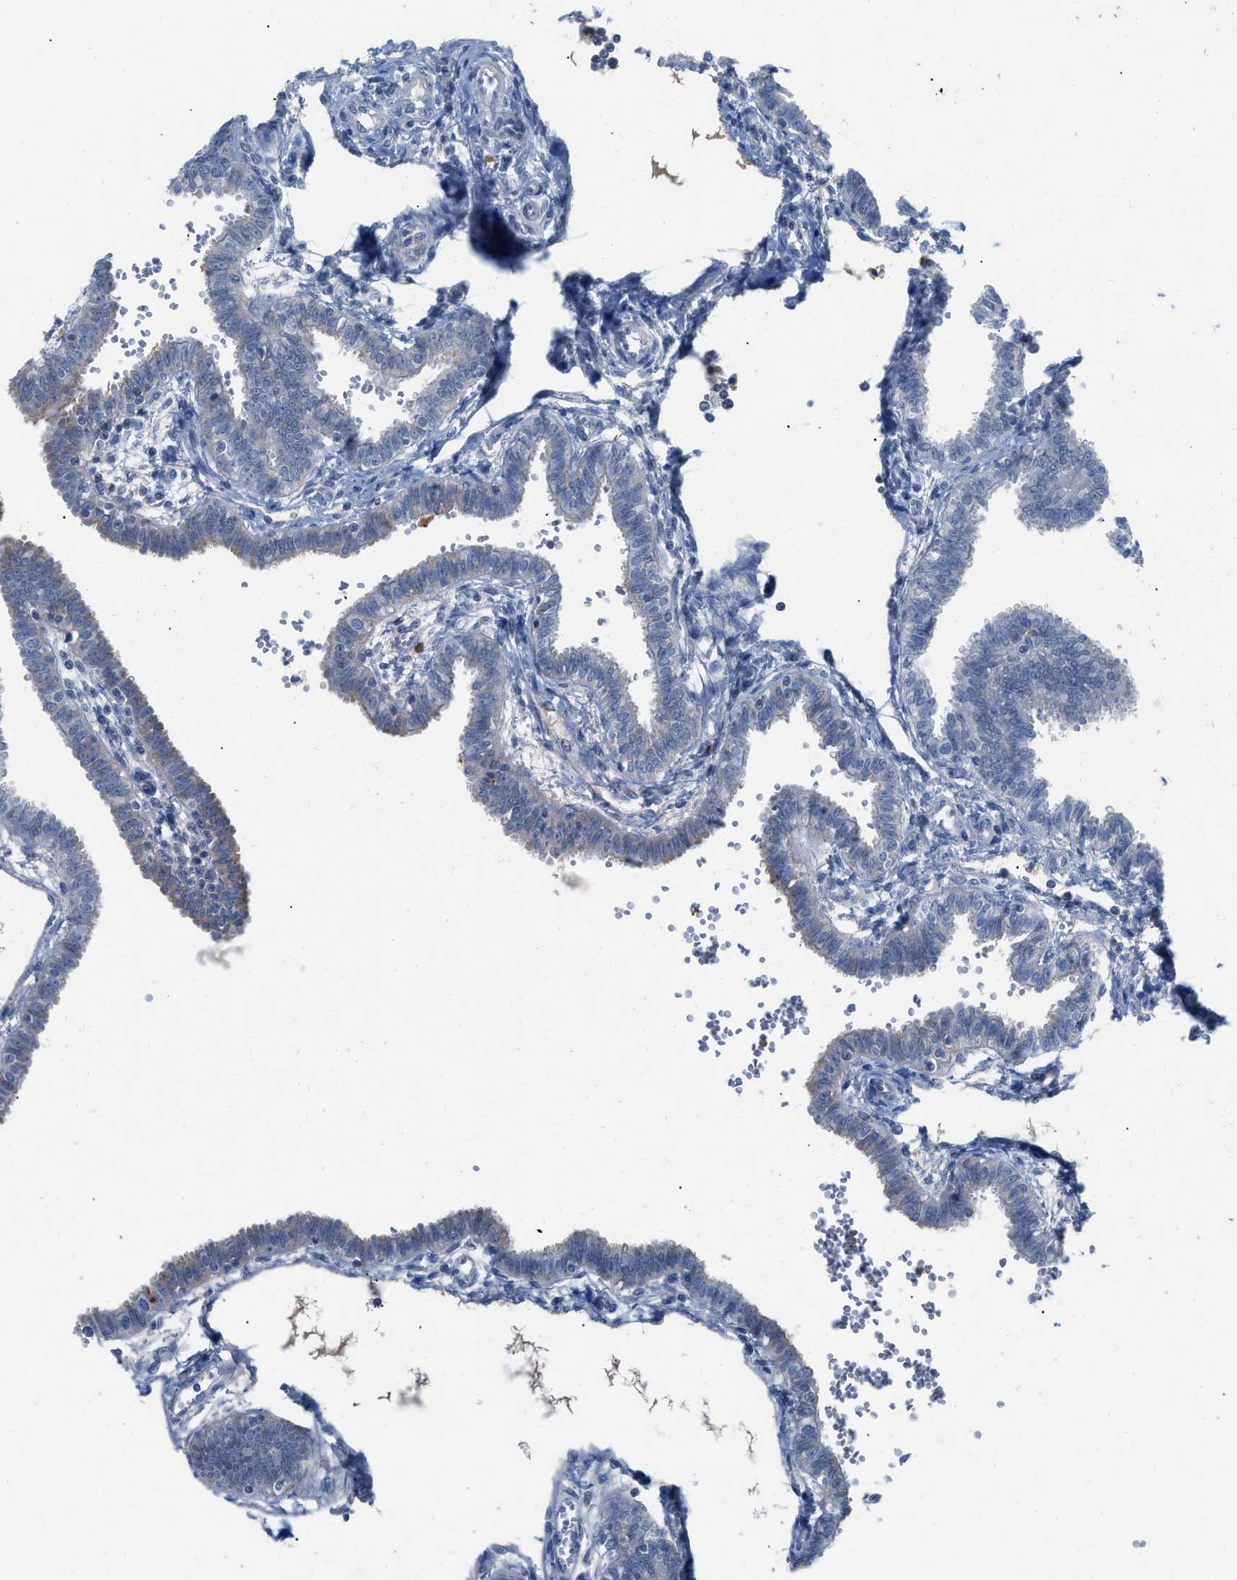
{"staining": {"intensity": "weak", "quantity": "<25%", "location": "cytoplasmic/membranous"}, "tissue": "fallopian tube", "cell_type": "Glandular cells", "image_type": "normal", "snomed": [{"axis": "morphology", "description": "Normal tissue, NOS"}, {"axis": "topography", "description": "Fallopian tube"}], "caption": "Immunohistochemistry of normal human fallopian tube exhibits no positivity in glandular cells. (IHC, brightfield microscopy, high magnification).", "gene": "HPX", "patient": {"sex": "female", "age": 32}}